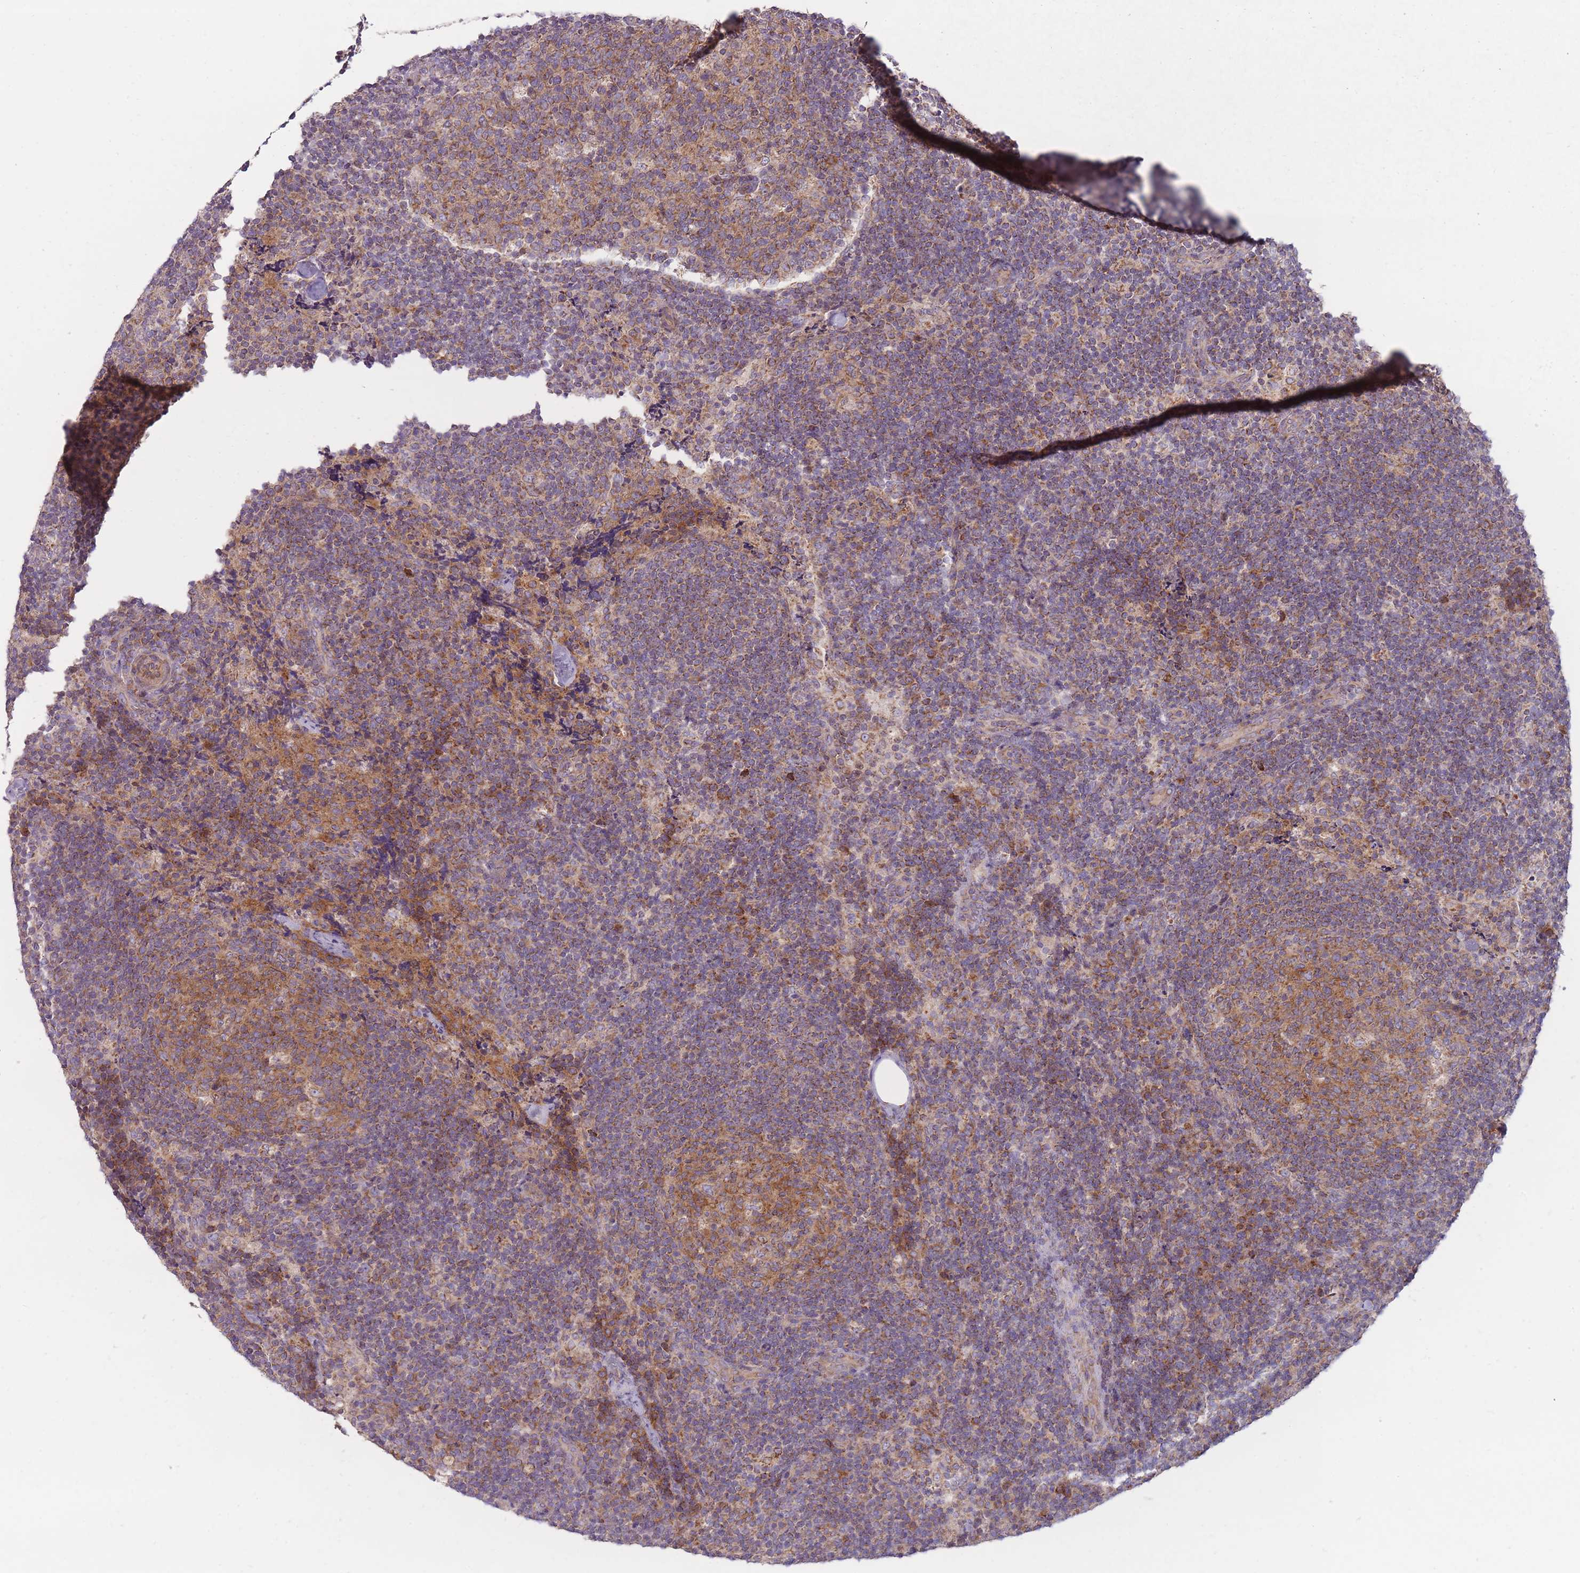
{"staining": {"intensity": "moderate", "quantity": ">75%", "location": "cytoplasmic/membranous"}, "tissue": "lymph node", "cell_type": "Germinal center cells", "image_type": "normal", "snomed": [{"axis": "morphology", "description": "Normal tissue, NOS"}, {"axis": "topography", "description": "Lymph node"}], "caption": "Human lymph node stained with a brown dye reveals moderate cytoplasmic/membranous positive positivity in approximately >75% of germinal center cells.", "gene": "ENSG00000255639", "patient": {"sex": "female", "age": 31}}